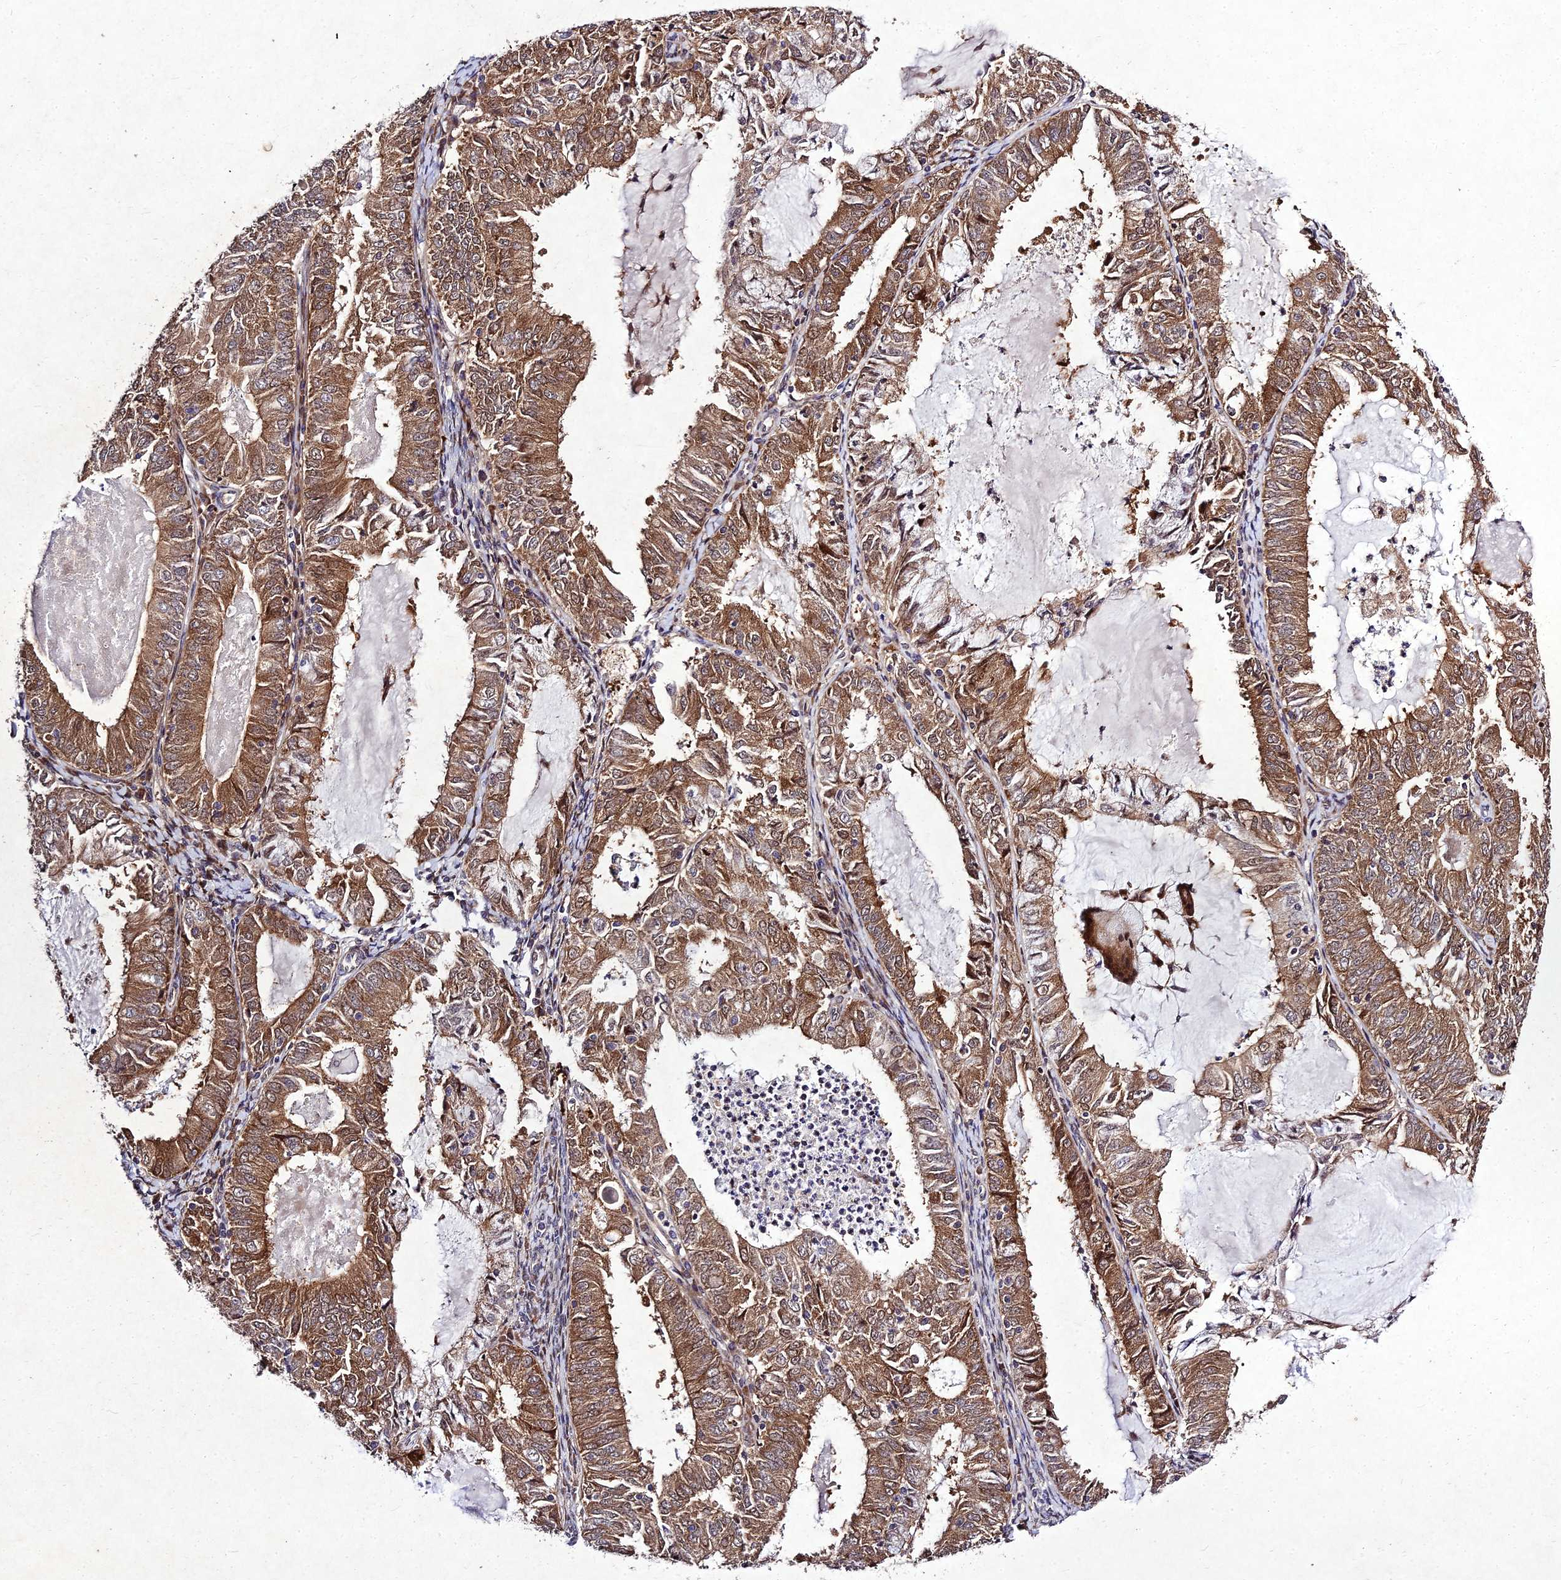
{"staining": {"intensity": "moderate", "quantity": ">75%", "location": "cytoplasmic/membranous"}, "tissue": "endometrial cancer", "cell_type": "Tumor cells", "image_type": "cancer", "snomed": [{"axis": "morphology", "description": "Adenocarcinoma, NOS"}, {"axis": "topography", "description": "Endometrium"}], "caption": "This photomicrograph shows adenocarcinoma (endometrial) stained with IHC to label a protein in brown. The cytoplasmic/membranous of tumor cells show moderate positivity for the protein. Nuclei are counter-stained blue.", "gene": "MKKS", "patient": {"sex": "female", "age": 57}}